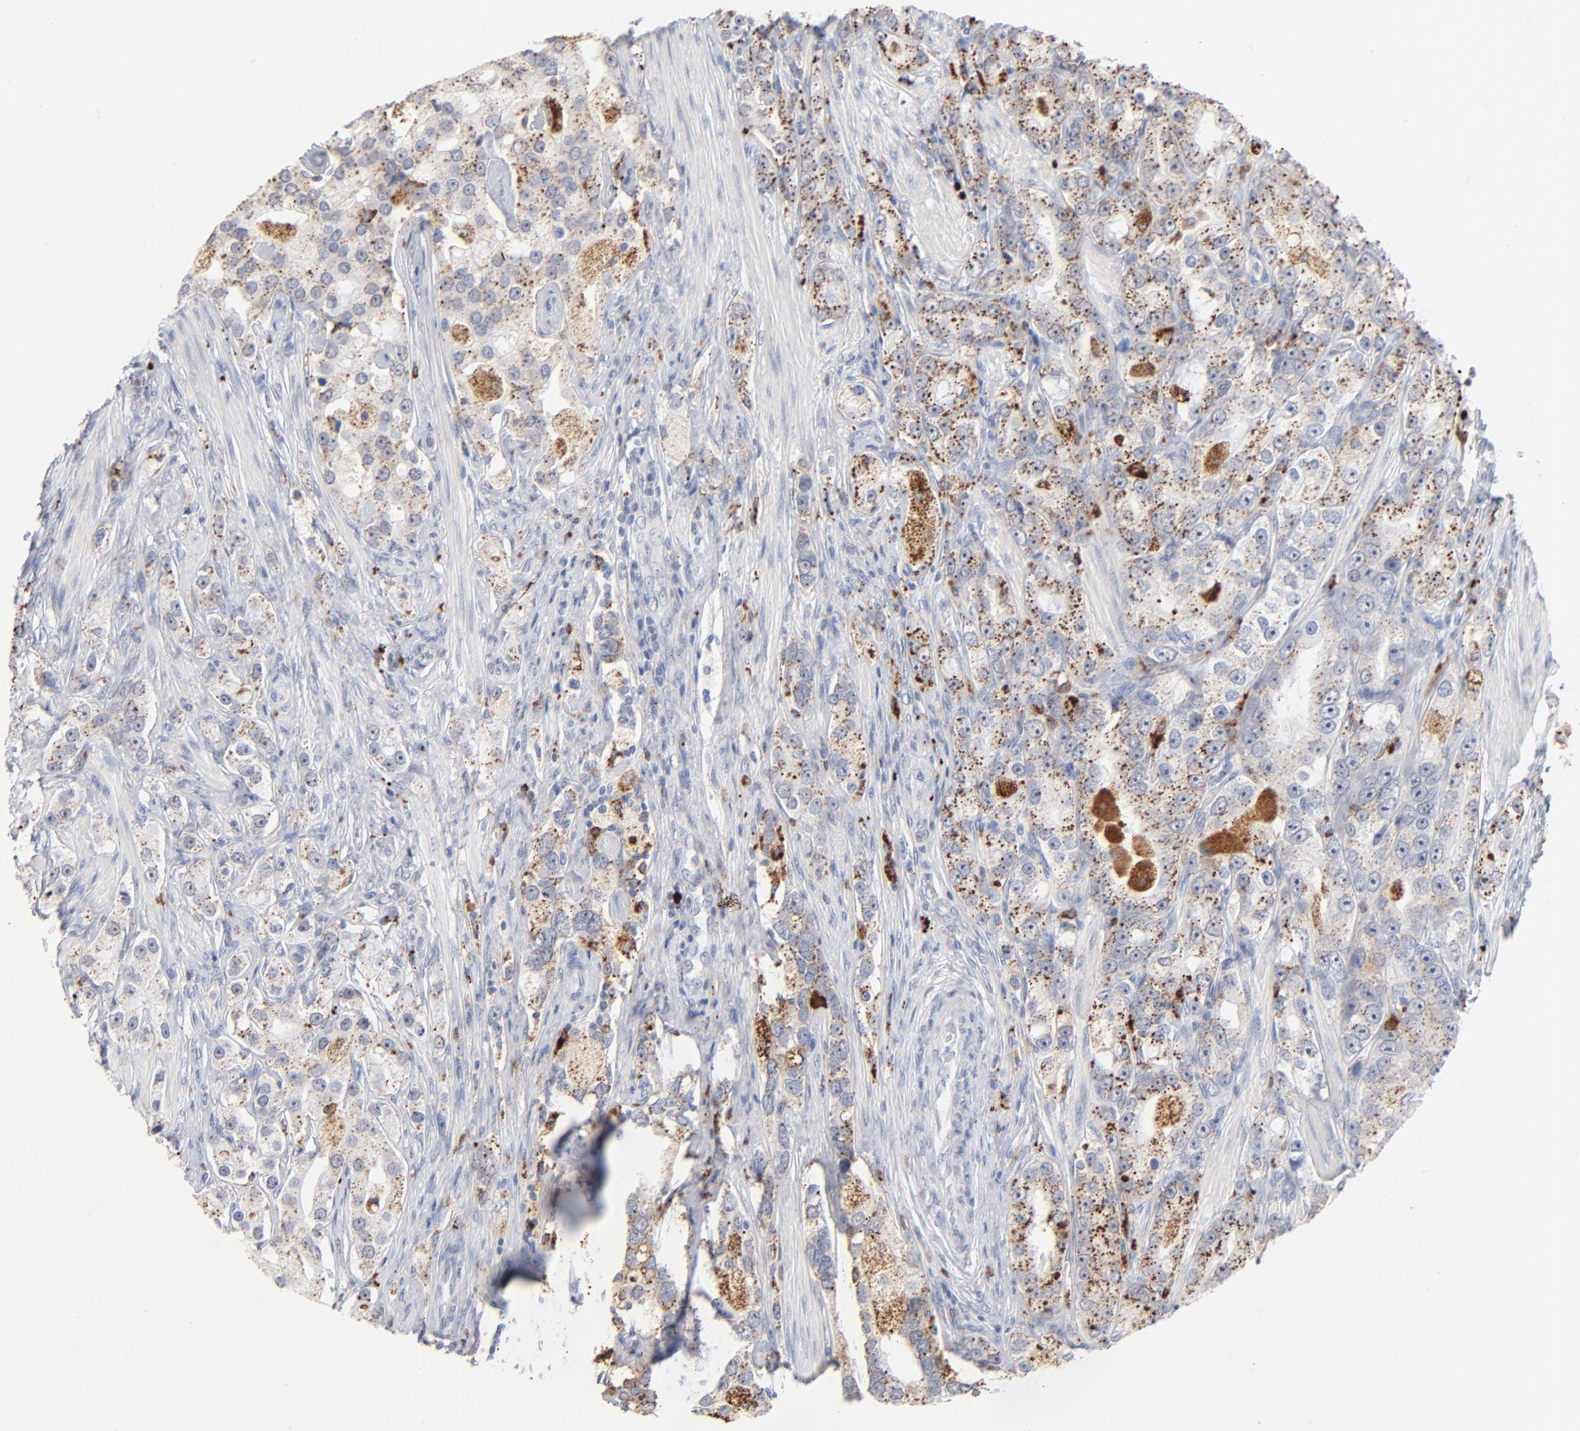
{"staining": {"intensity": "moderate", "quantity": ">75%", "location": "cytoplasmic/membranous"}, "tissue": "prostate cancer", "cell_type": "Tumor cells", "image_type": "cancer", "snomed": [{"axis": "morphology", "description": "Adenocarcinoma, High grade"}, {"axis": "topography", "description": "Prostate"}], "caption": "Approximately >75% of tumor cells in prostate cancer (high-grade adenocarcinoma) demonstrate moderate cytoplasmic/membranous protein staining as visualized by brown immunohistochemical staining.", "gene": "LTBP2", "patient": {"sex": "male", "age": 63}}